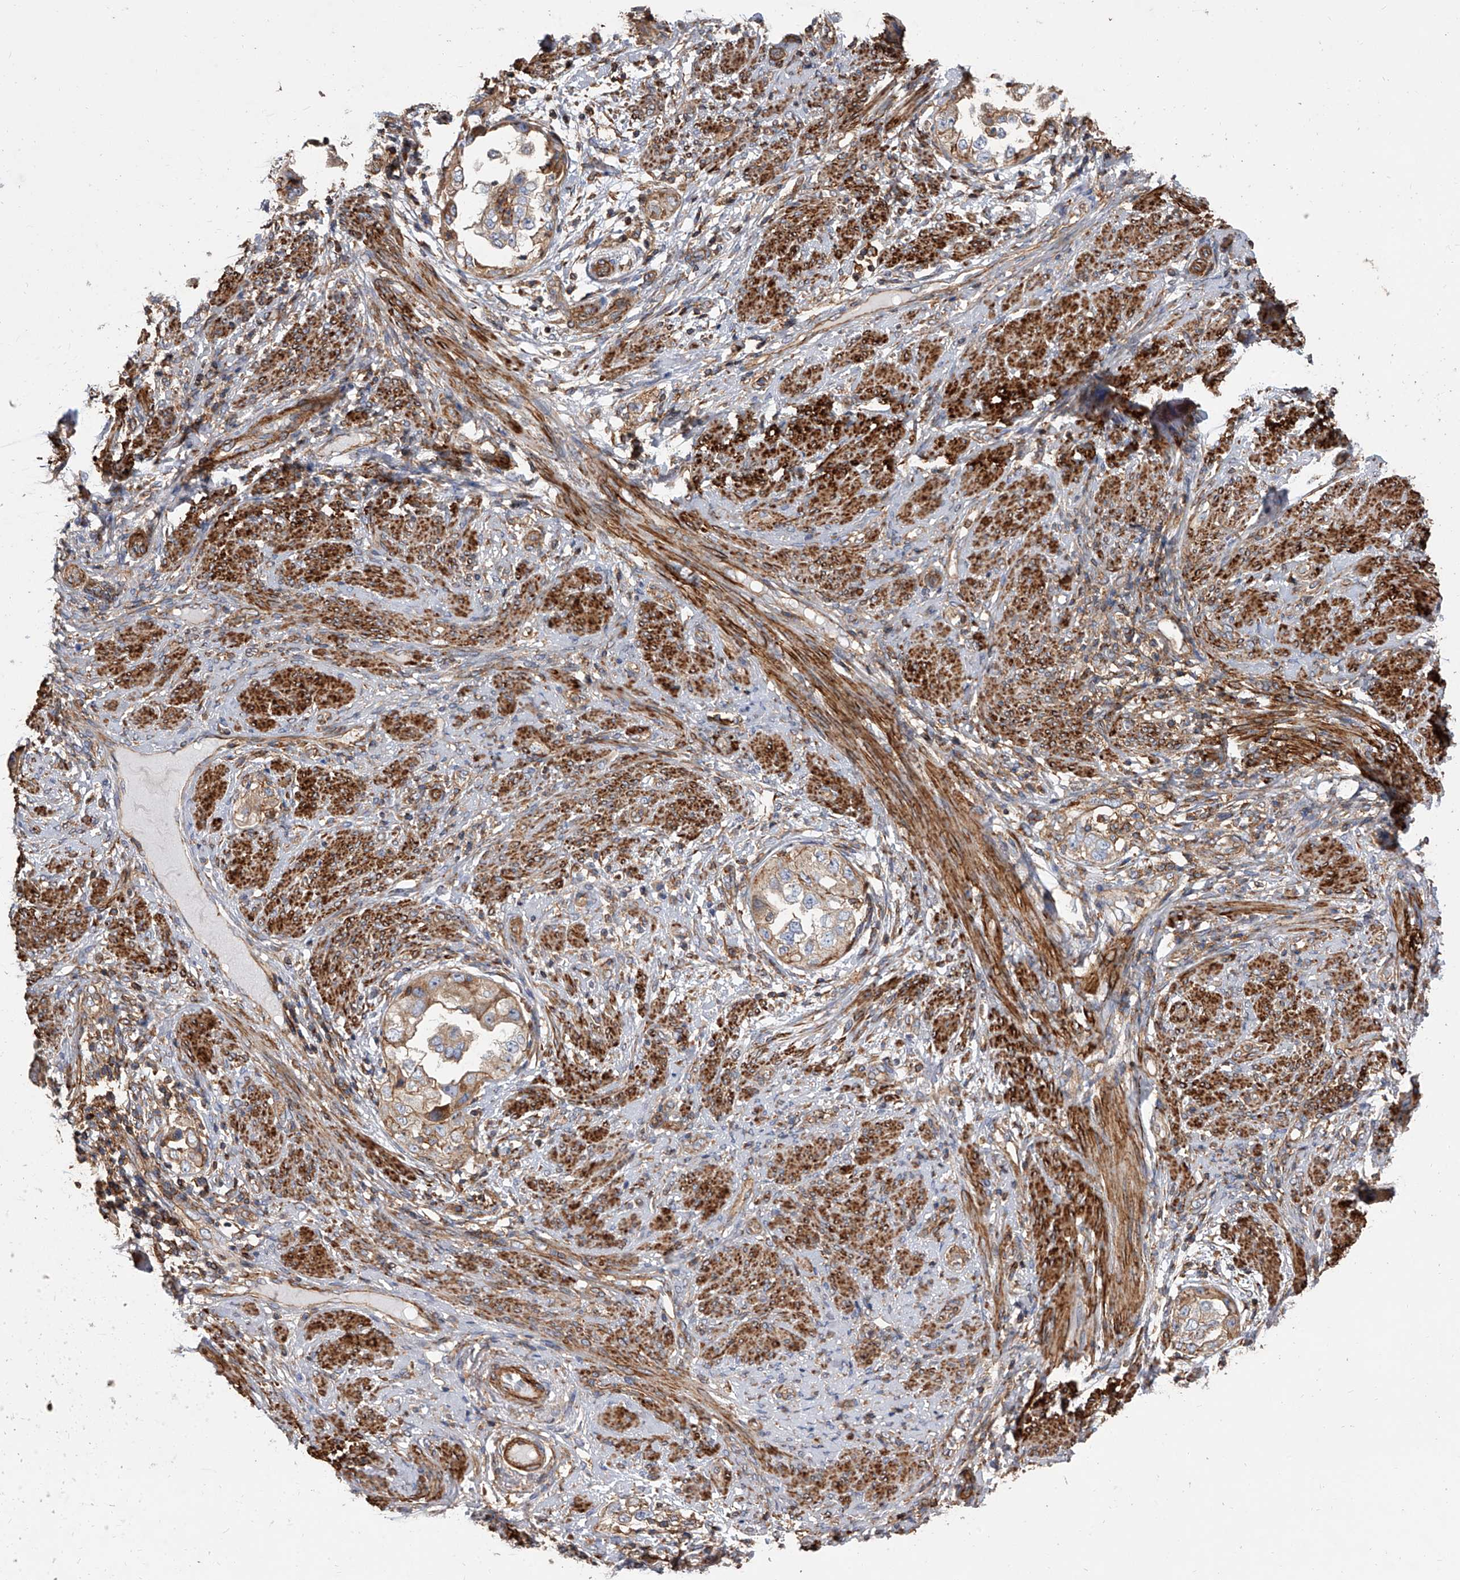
{"staining": {"intensity": "weak", "quantity": ">75%", "location": "cytoplasmic/membranous"}, "tissue": "endometrial cancer", "cell_type": "Tumor cells", "image_type": "cancer", "snomed": [{"axis": "morphology", "description": "Adenocarcinoma, NOS"}, {"axis": "topography", "description": "Endometrium"}], "caption": "A high-resolution photomicrograph shows IHC staining of endometrial cancer (adenocarcinoma), which shows weak cytoplasmic/membranous positivity in about >75% of tumor cells.", "gene": "PISD", "patient": {"sex": "female", "age": 85}}